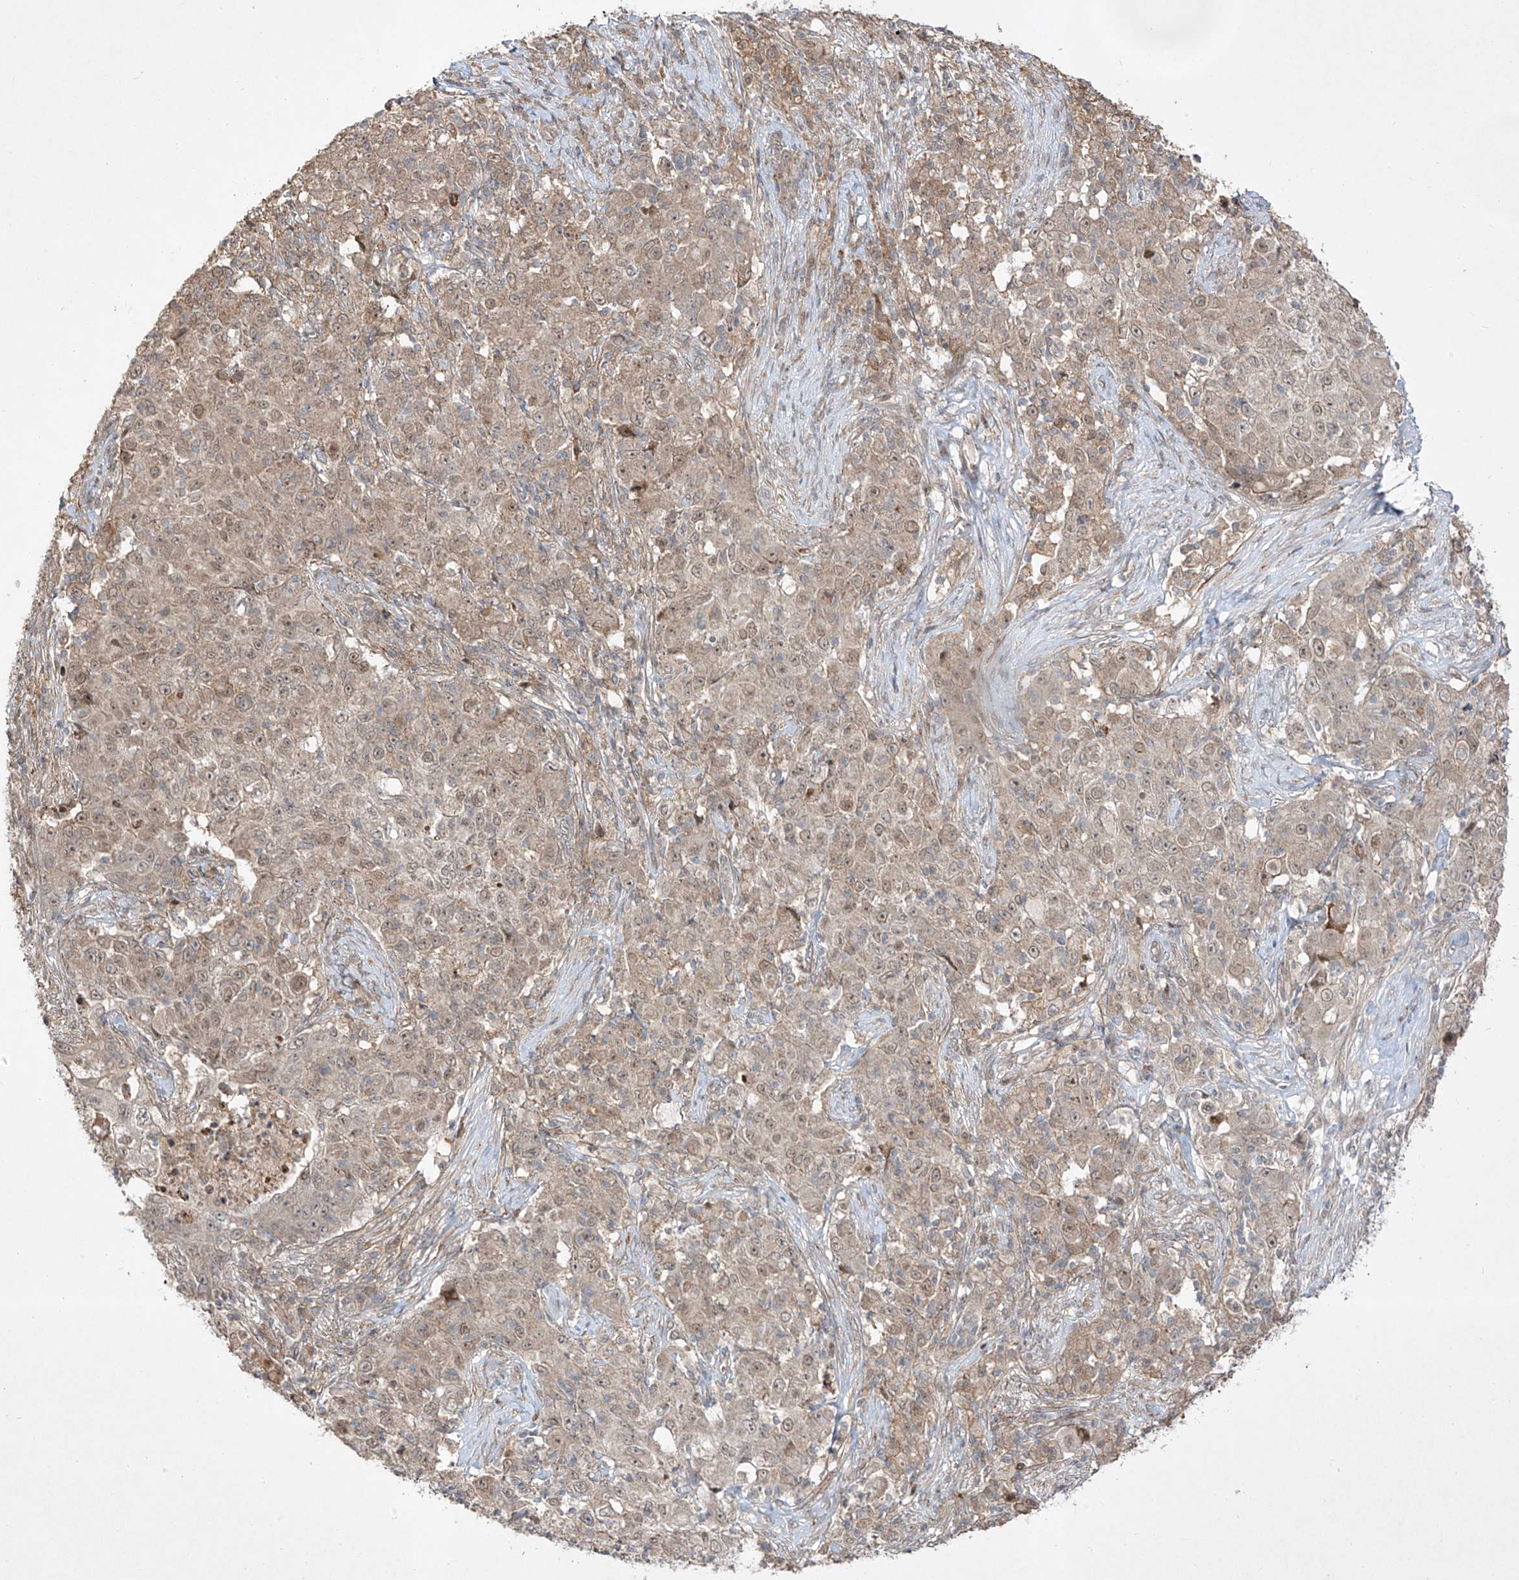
{"staining": {"intensity": "weak", "quantity": "25%-75%", "location": "cytoplasmic/membranous,nuclear"}, "tissue": "ovarian cancer", "cell_type": "Tumor cells", "image_type": "cancer", "snomed": [{"axis": "morphology", "description": "Carcinoma, endometroid"}, {"axis": "topography", "description": "Ovary"}], "caption": "There is low levels of weak cytoplasmic/membranous and nuclear staining in tumor cells of ovarian cancer, as demonstrated by immunohistochemical staining (brown color).", "gene": "KDM1B", "patient": {"sex": "female", "age": 42}}